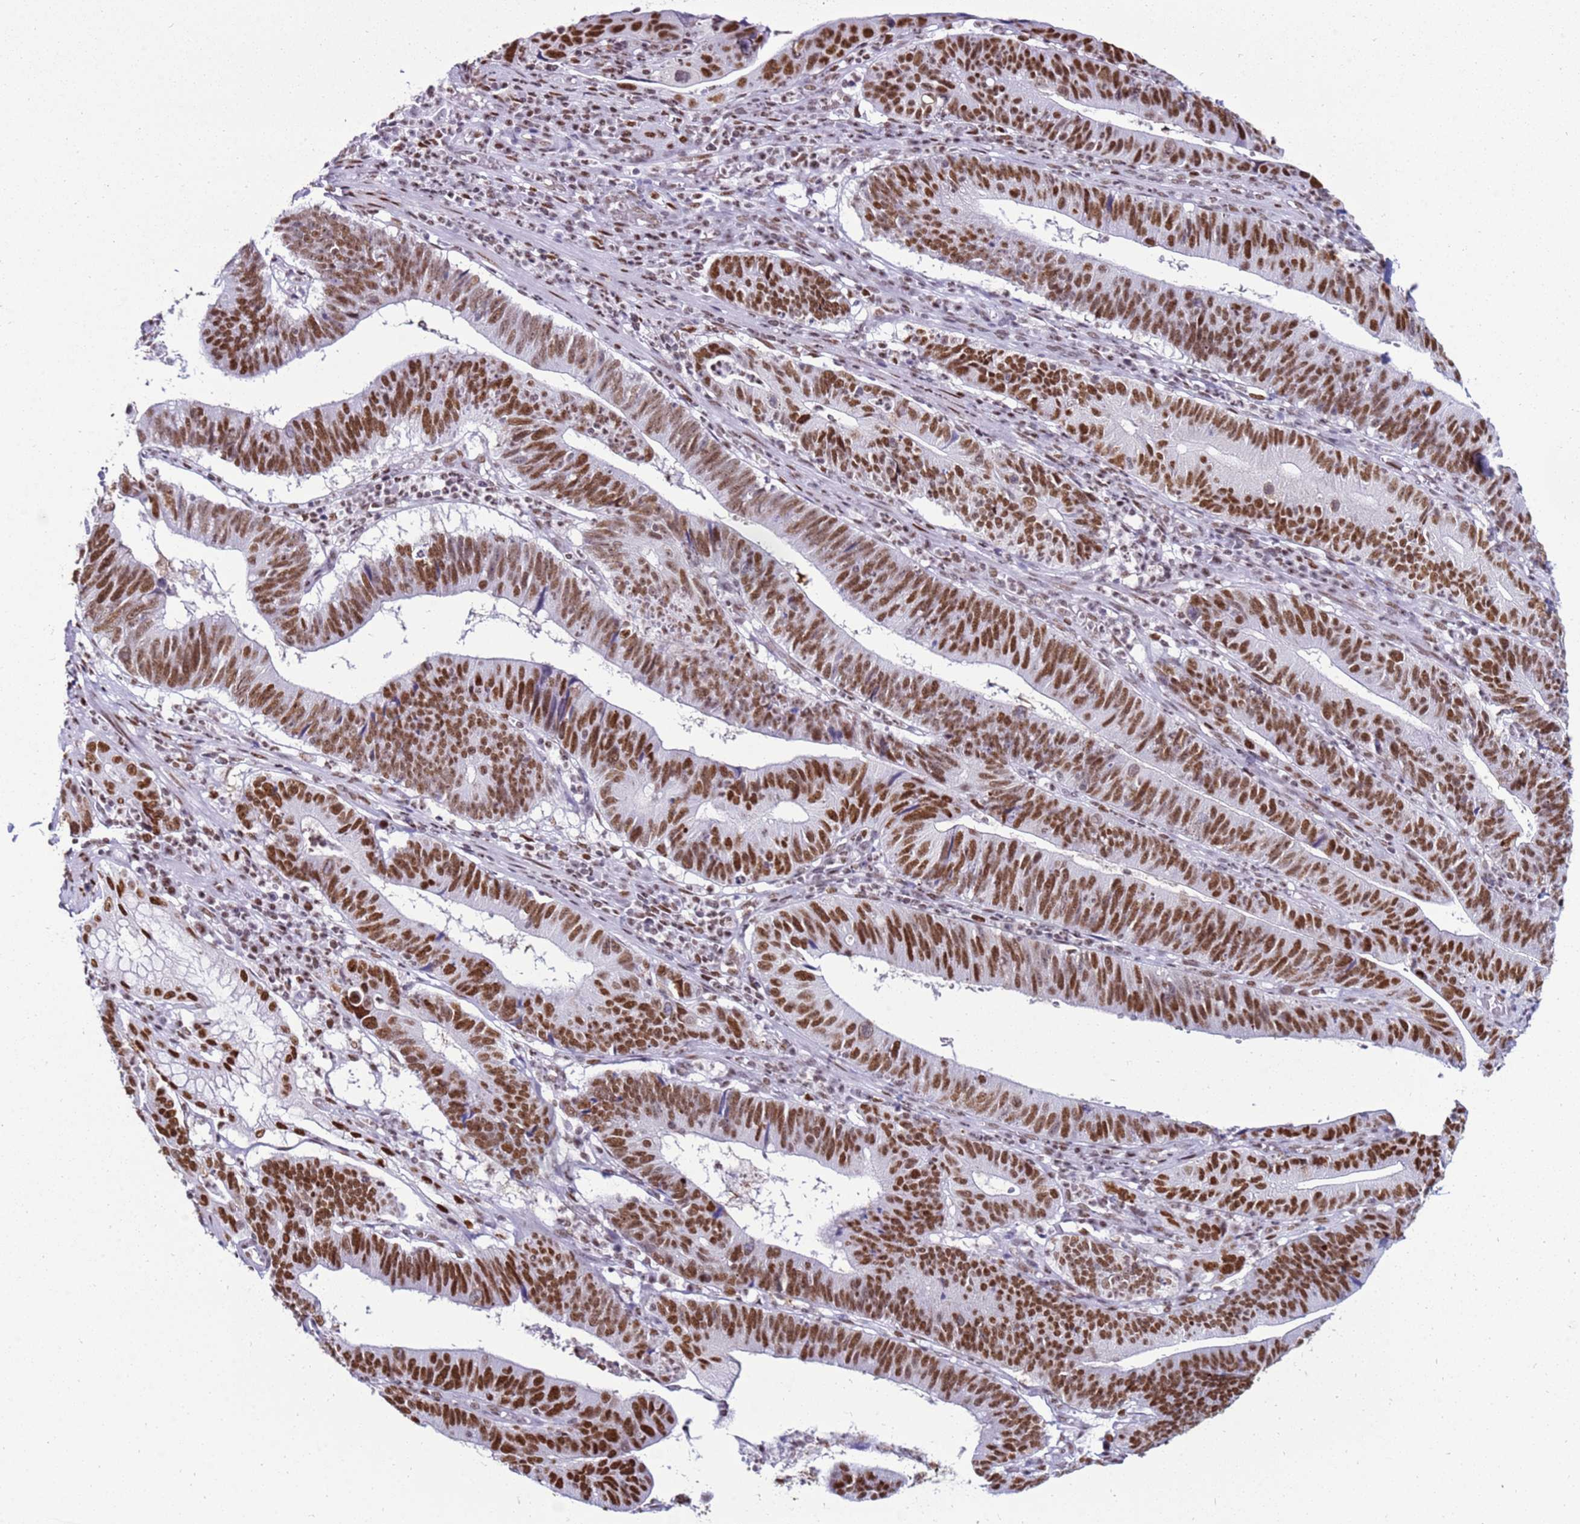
{"staining": {"intensity": "strong", "quantity": ">75%", "location": "nuclear"}, "tissue": "stomach cancer", "cell_type": "Tumor cells", "image_type": "cancer", "snomed": [{"axis": "morphology", "description": "Adenocarcinoma, NOS"}, {"axis": "topography", "description": "Stomach"}], "caption": "Approximately >75% of tumor cells in stomach cancer exhibit strong nuclear protein staining as visualized by brown immunohistochemical staining.", "gene": "KPNA4", "patient": {"sex": "male", "age": 59}}